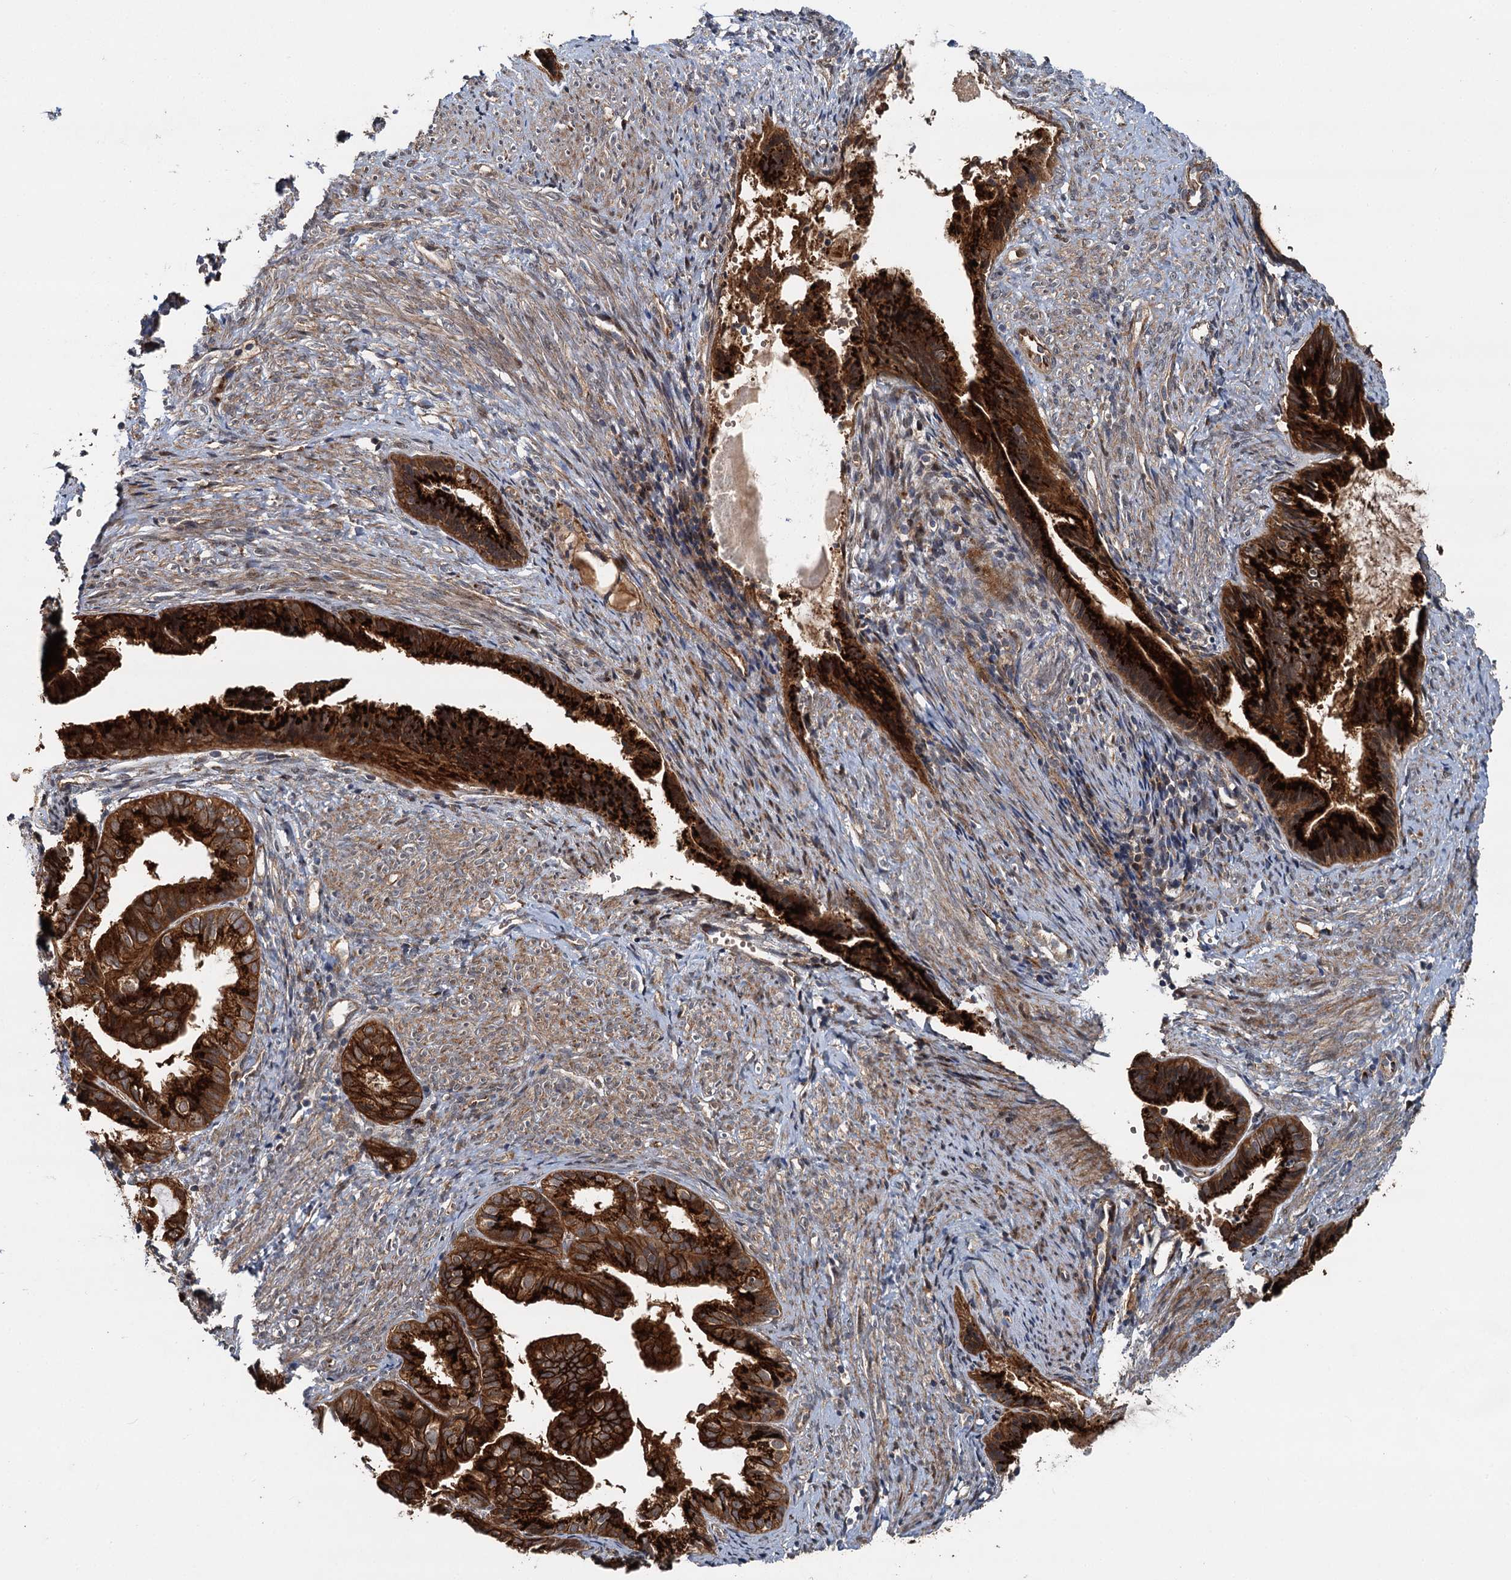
{"staining": {"intensity": "strong", "quantity": ">75%", "location": "cytoplasmic/membranous"}, "tissue": "endometrial cancer", "cell_type": "Tumor cells", "image_type": "cancer", "snomed": [{"axis": "morphology", "description": "Adenocarcinoma, NOS"}, {"axis": "topography", "description": "Endometrium"}], "caption": "Protein staining reveals strong cytoplasmic/membranous expression in about >75% of tumor cells in endometrial cancer.", "gene": "LRRK2", "patient": {"sex": "female", "age": 86}}